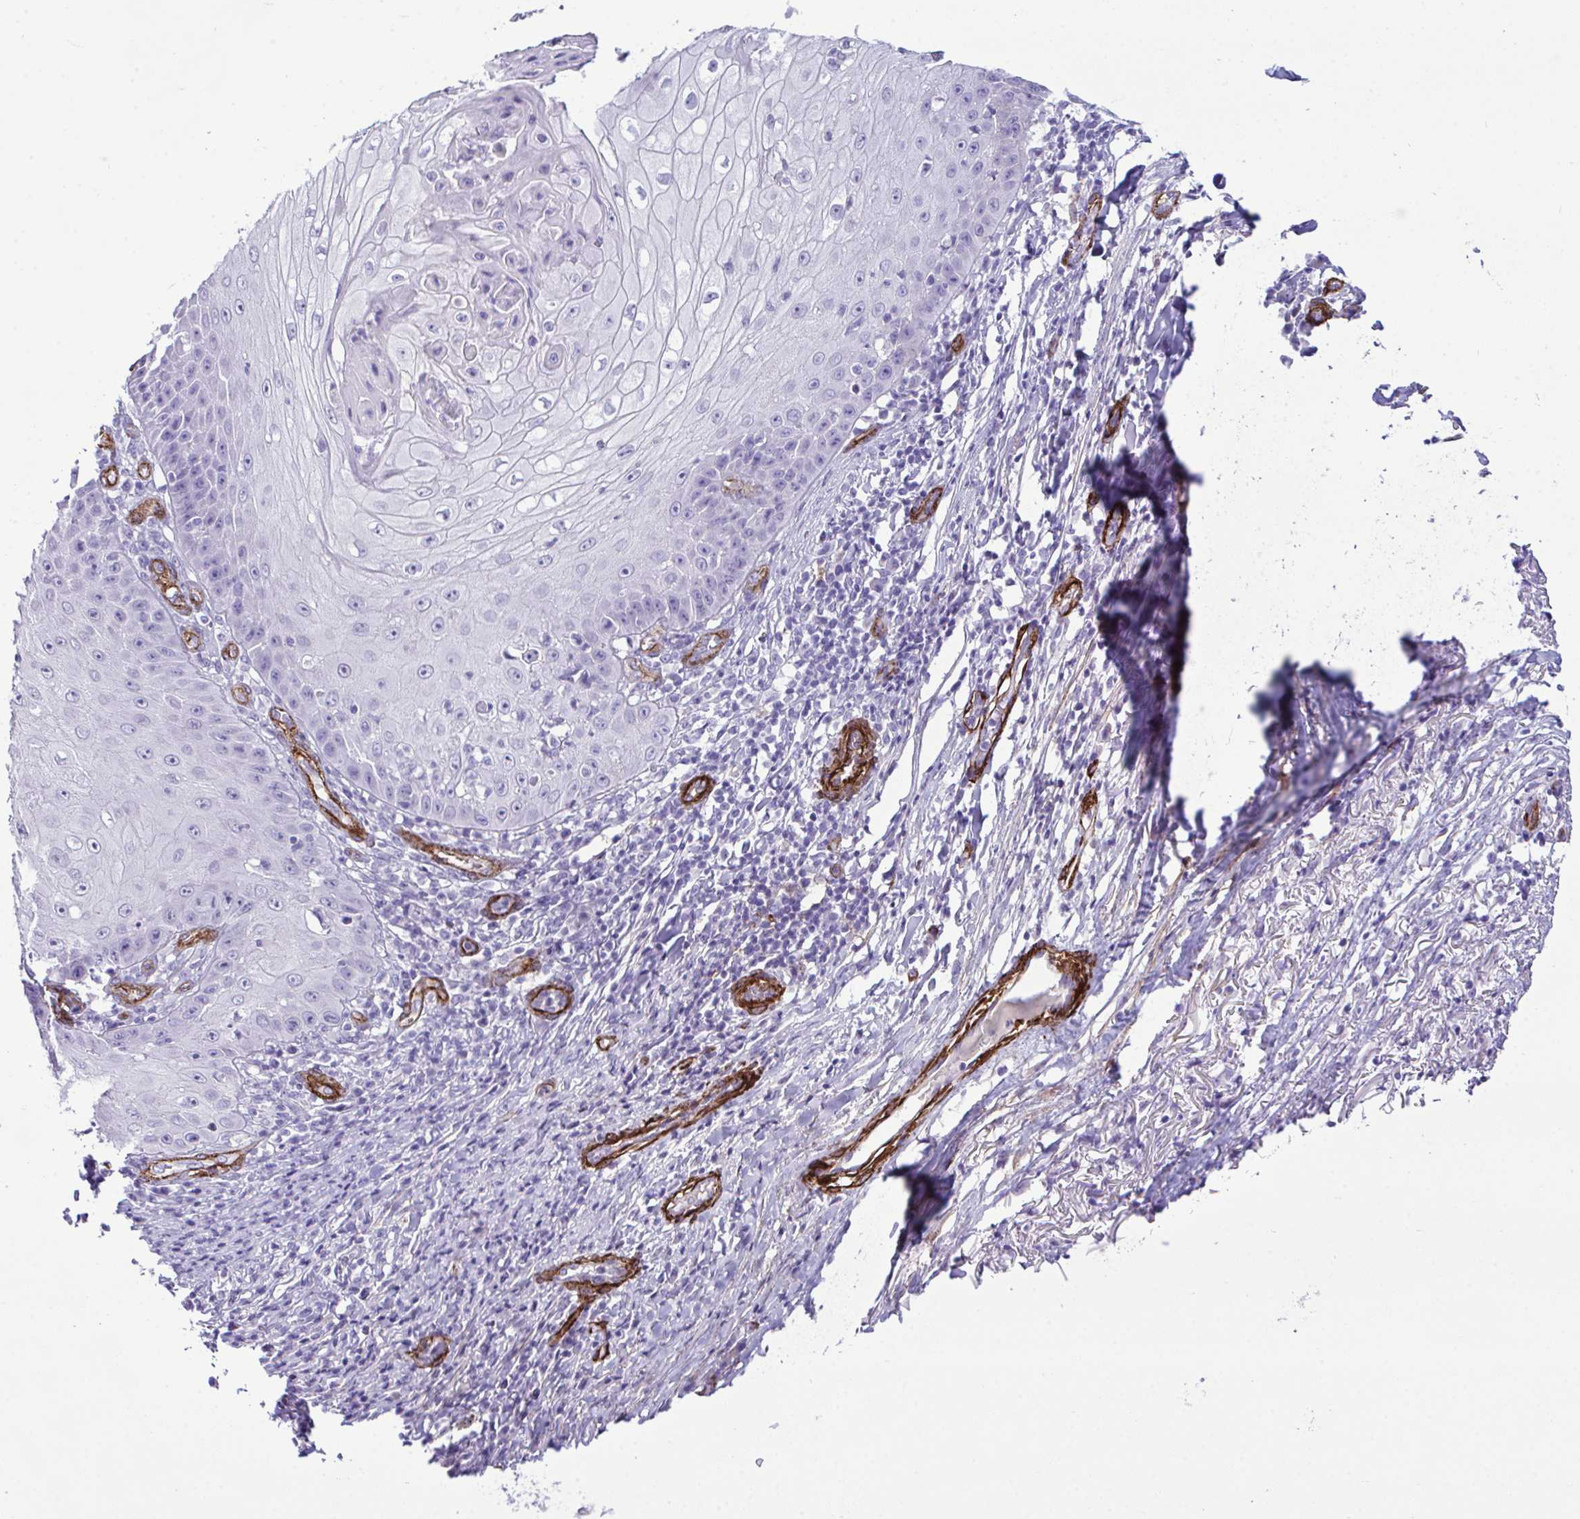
{"staining": {"intensity": "weak", "quantity": "<25%", "location": "nuclear"}, "tissue": "skin cancer", "cell_type": "Tumor cells", "image_type": "cancer", "snomed": [{"axis": "morphology", "description": "Squamous cell carcinoma, NOS"}, {"axis": "topography", "description": "Skin"}], "caption": "Immunohistochemistry (IHC) of human skin cancer demonstrates no expression in tumor cells.", "gene": "SYNPO2L", "patient": {"sex": "male", "age": 70}}